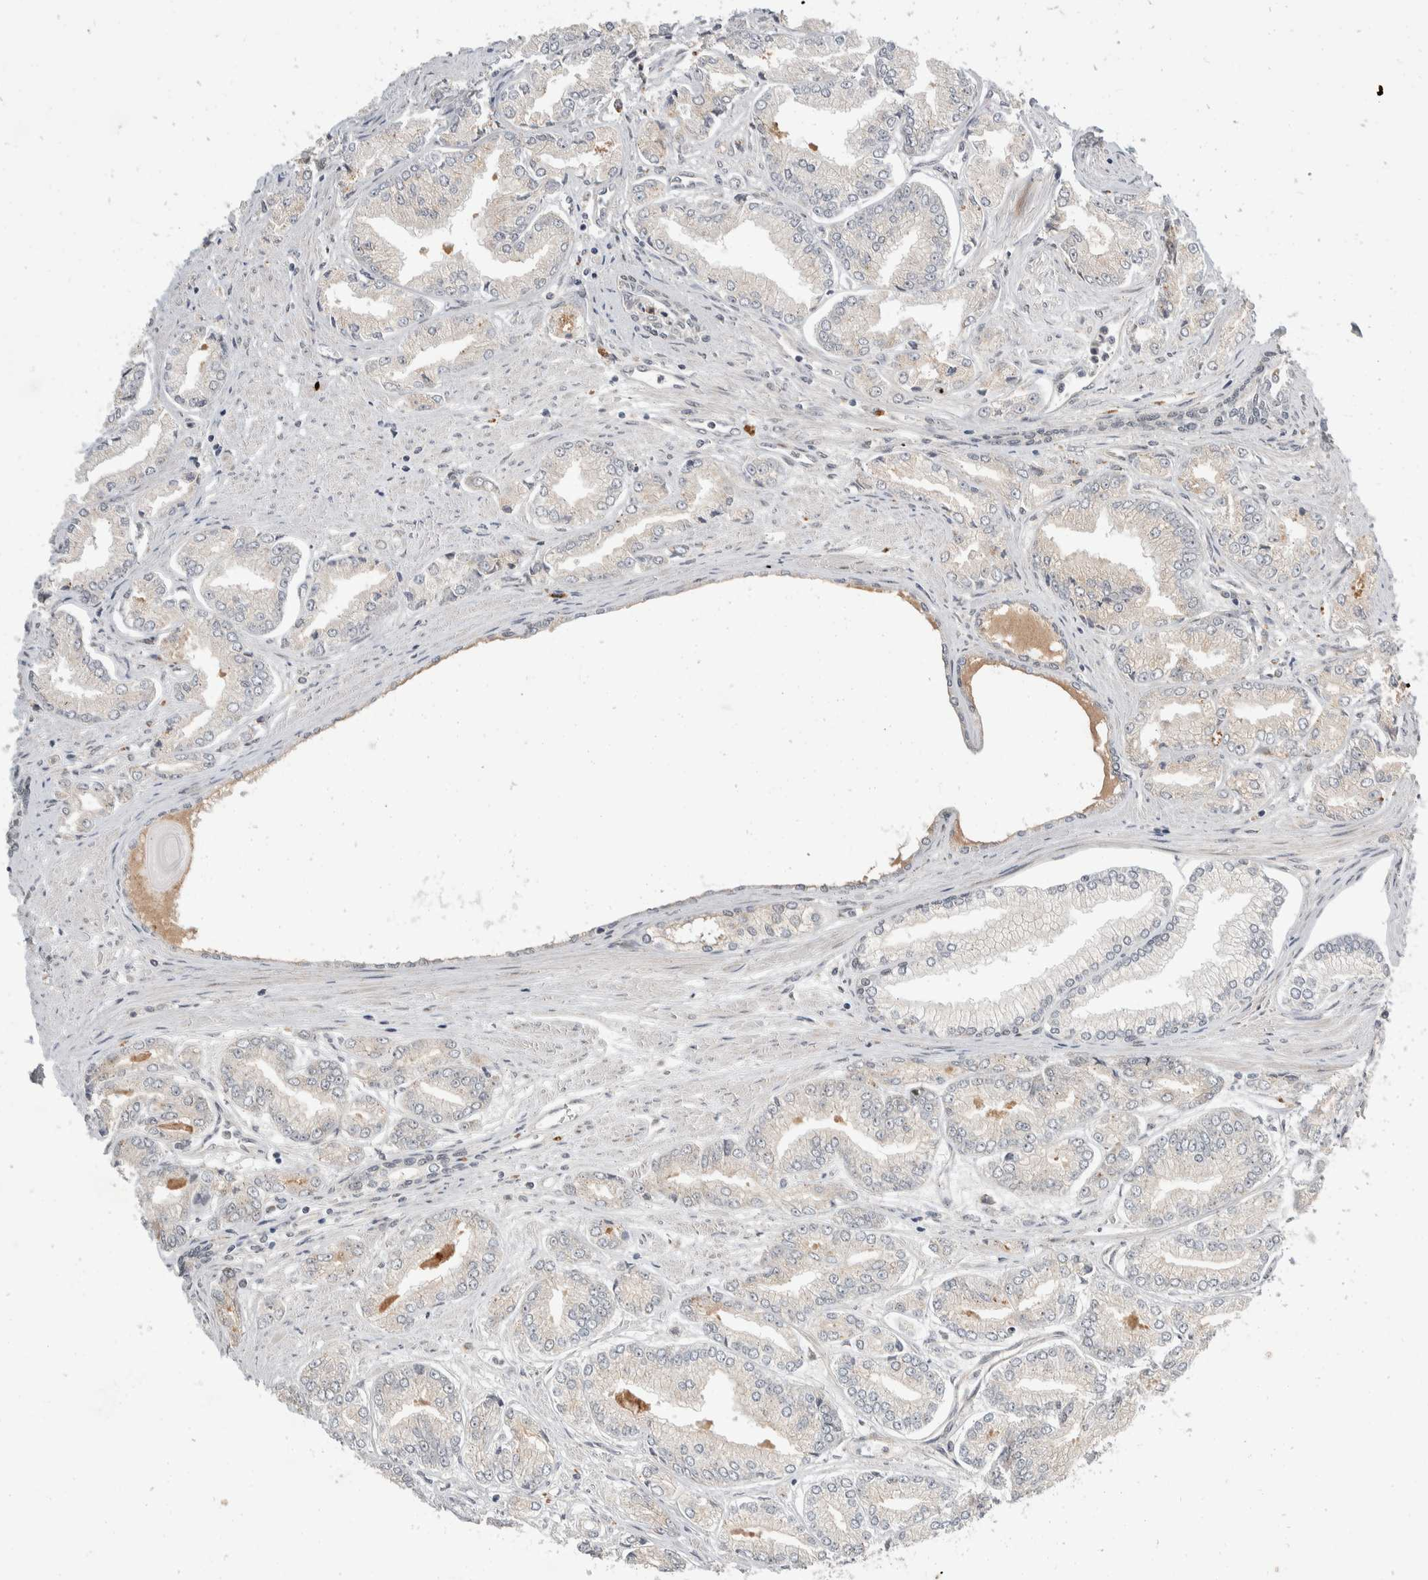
{"staining": {"intensity": "negative", "quantity": "none", "location": "none"}, "tissue": "prostate cancer", "cell_type": "Tumor cells", "image_type": "cancer", "snomed": [{"axis": "morphology", "description": "Adenocarcinoma, Low grade"}, {"axis": "topography", "description": "Prostate"}], "caption": "This is an IHC image of low-grade adenocarcinoma (prostate). There is no staining in tumor cells.", "gene": "ZNF703", "patient": {"sex": "male", "age": 52}}